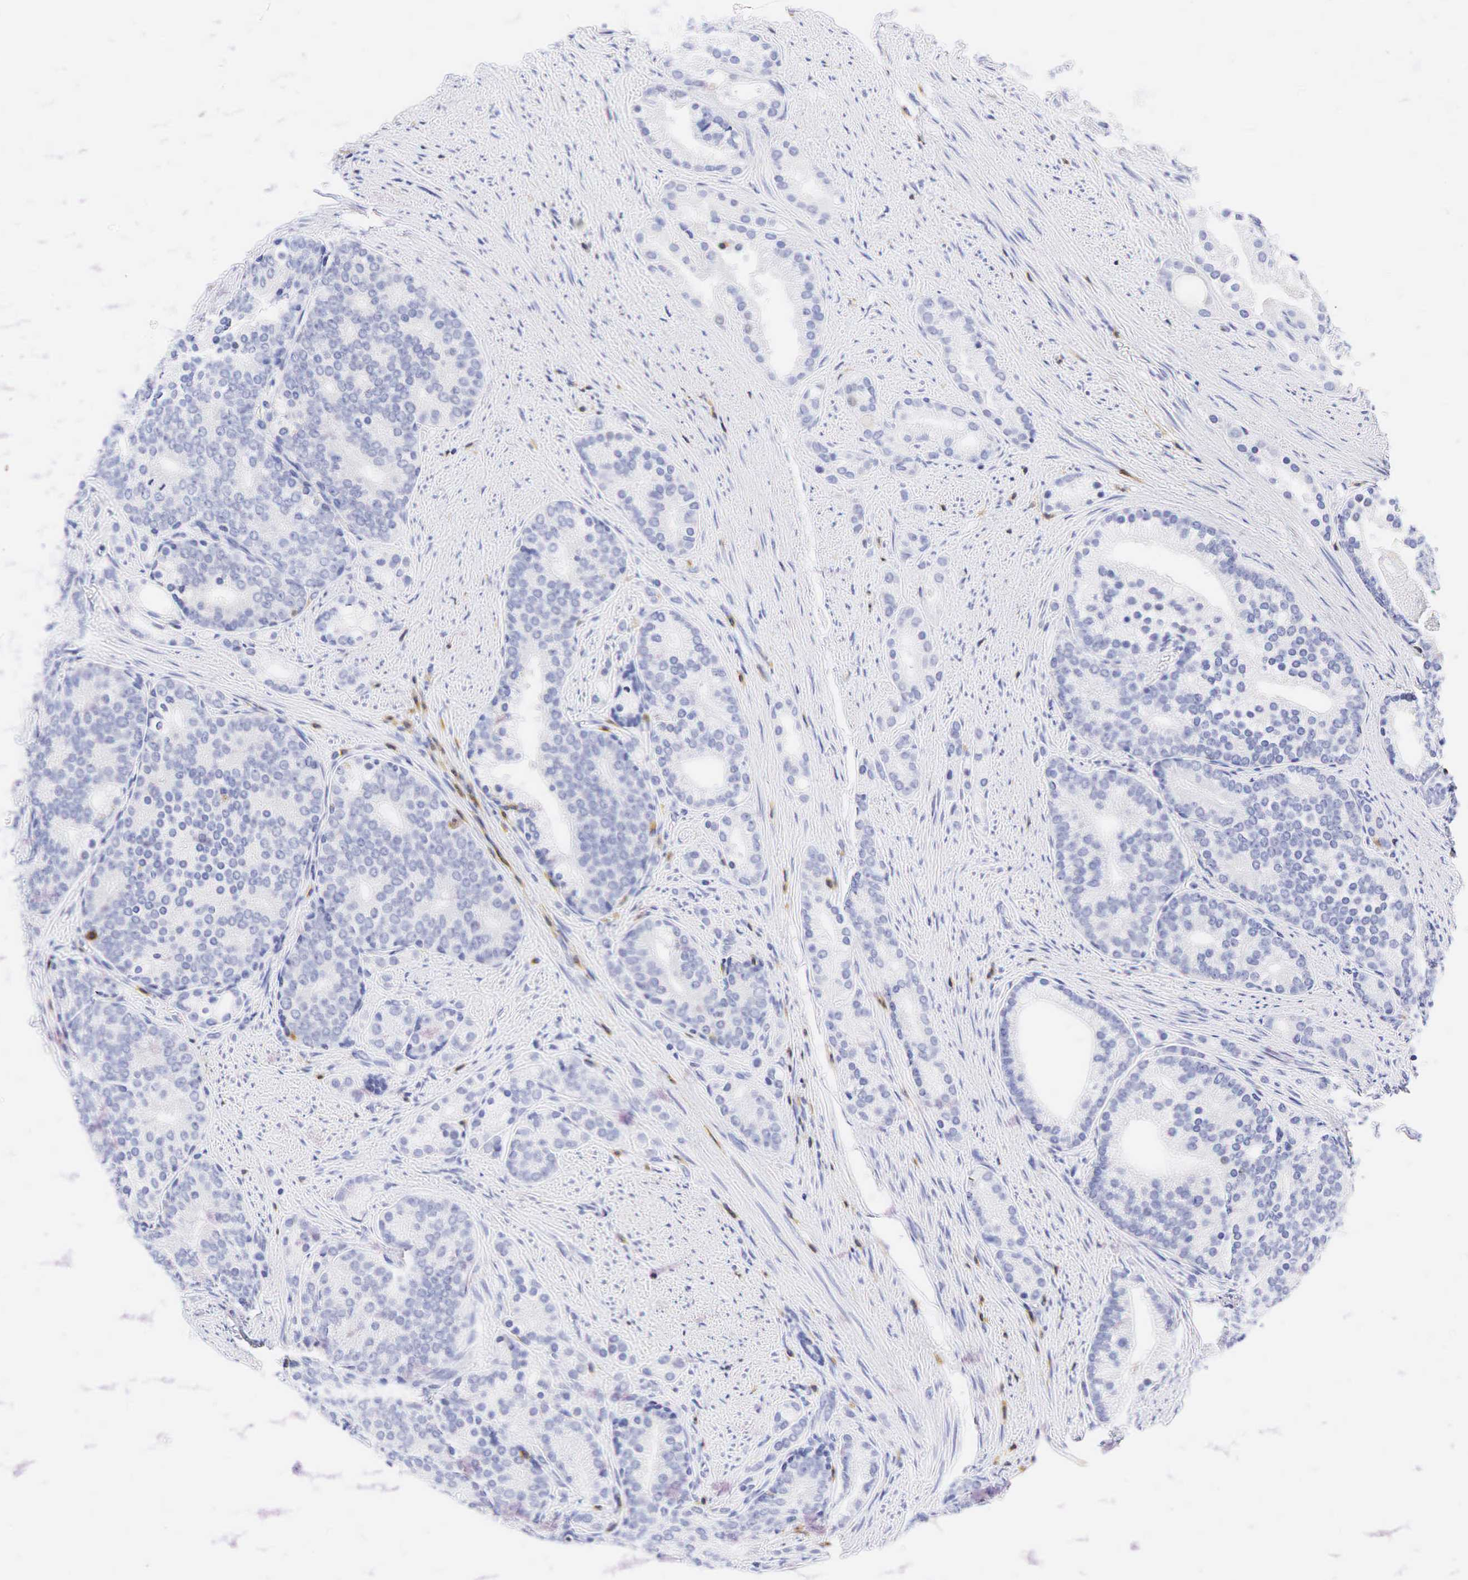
{"staining": {"intensity": "negative", "quantity": "none", "location": "none"}, "tissue": "prostate cancer", "cell_type": "Tumor cells", "image_type": "cancer", "snomed": [{"axis": "morphology", "description": "Adenocarcinoma, Low grade"}, {"axis": "topography", "description": "Prostate"}], "caption": "Tumor cells are negative for protein expression in human low-grade adenocarcinoma (prostate).", "gene": "CD3E", "patient": {"sex": "male", "age": 71}}